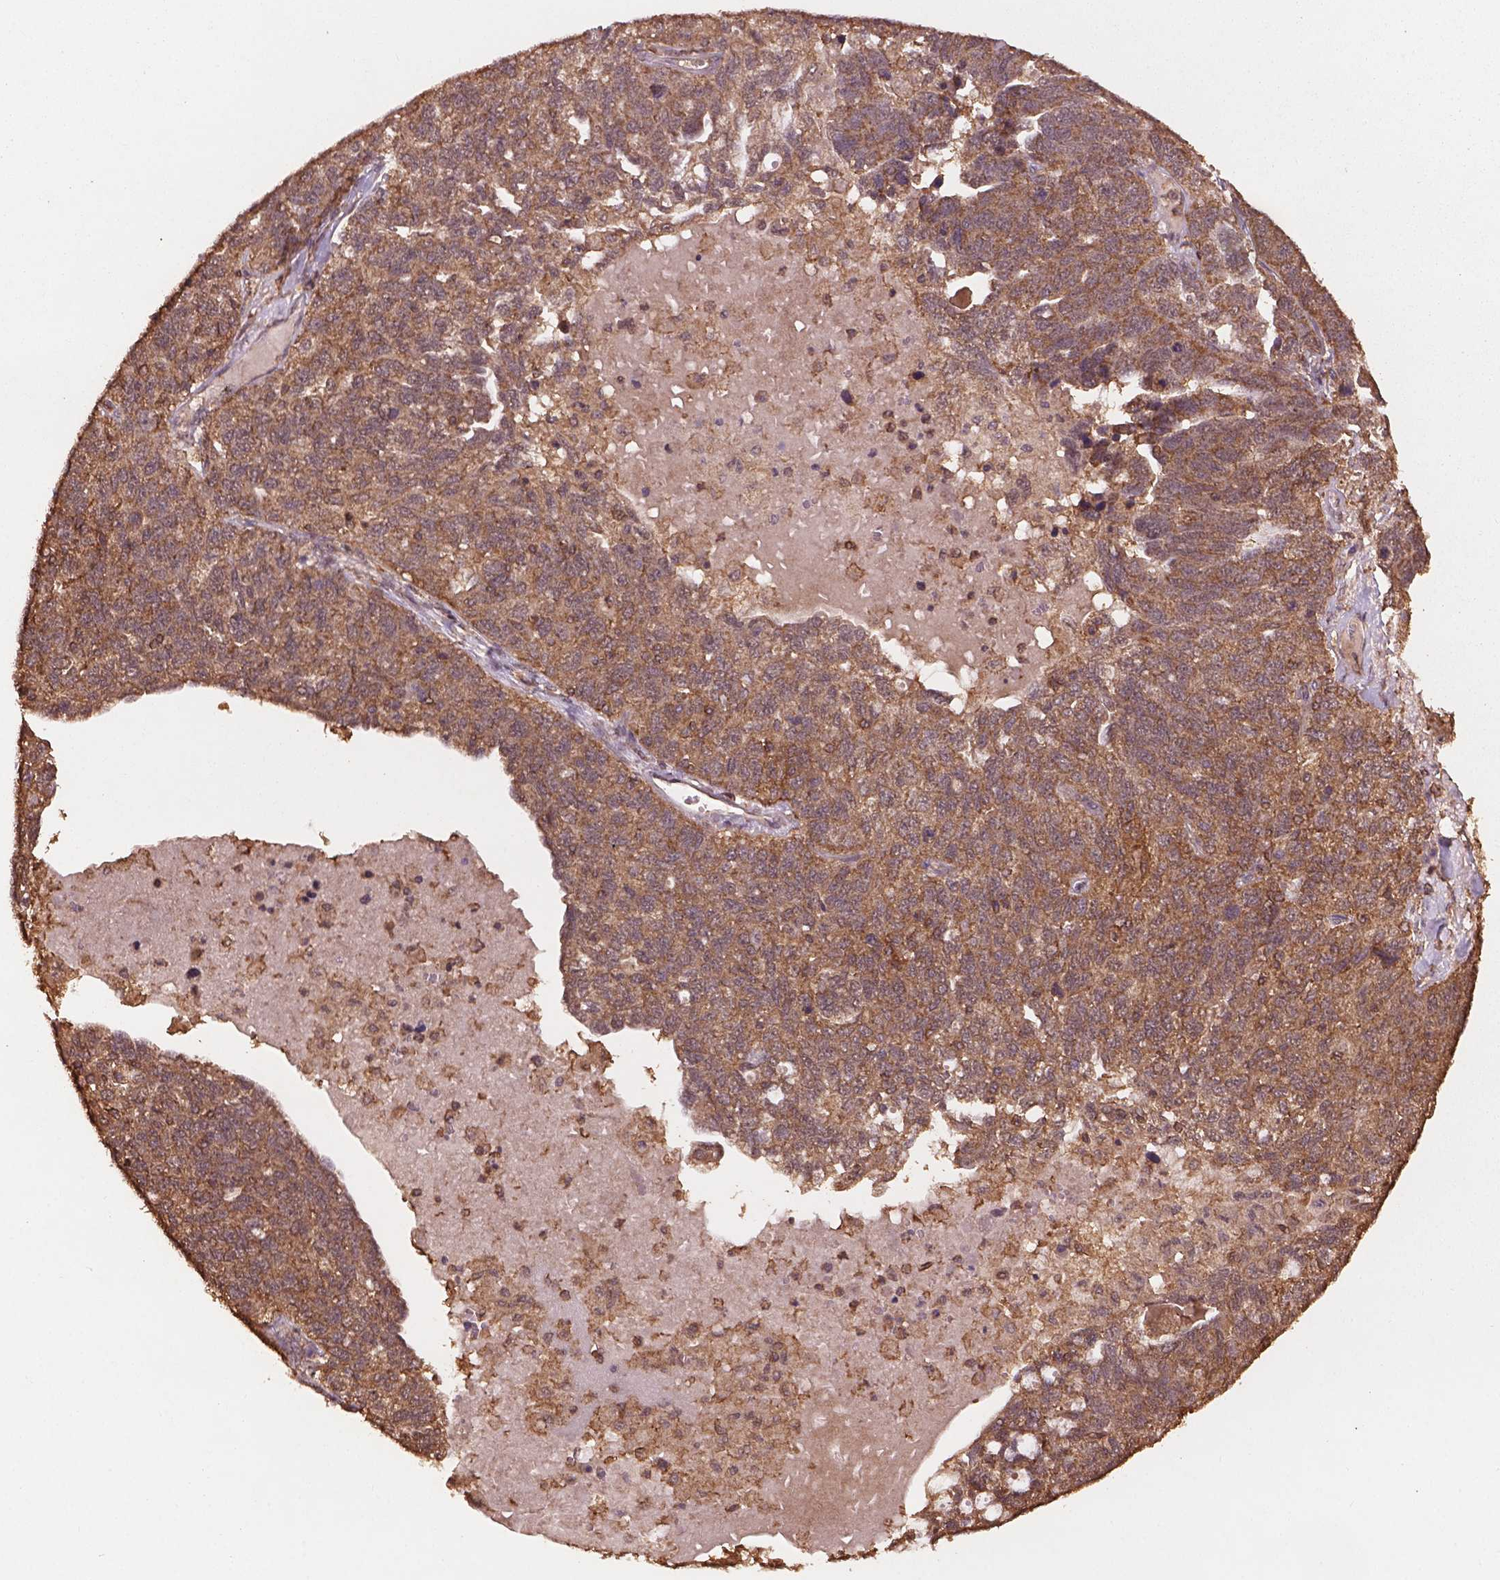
{"staining": {"intensity": "moderate", "quantity": ">75%", "location": "cytoplasmic/membranous"}, "tissue": "ovarian cancer", "cell_type": "Tumor cells", "image_type": "cancer", "snomed": [{"axis": "morphology", "description": "Cystadenocarcinoma, serous, NOS"}, {"axis": "topography", "description": "Ovary"}], "caption": "DAB (3,3'-diaminobenzidine) immunohistochemical staining of human serous cystadenocarcinoma (ovarian) shows moderate cytoplasmic/membranous protein positivity in about >75% of tumor cells.", "gene": "BABAM1", "patient": {"sex": "female", "age": 71}}